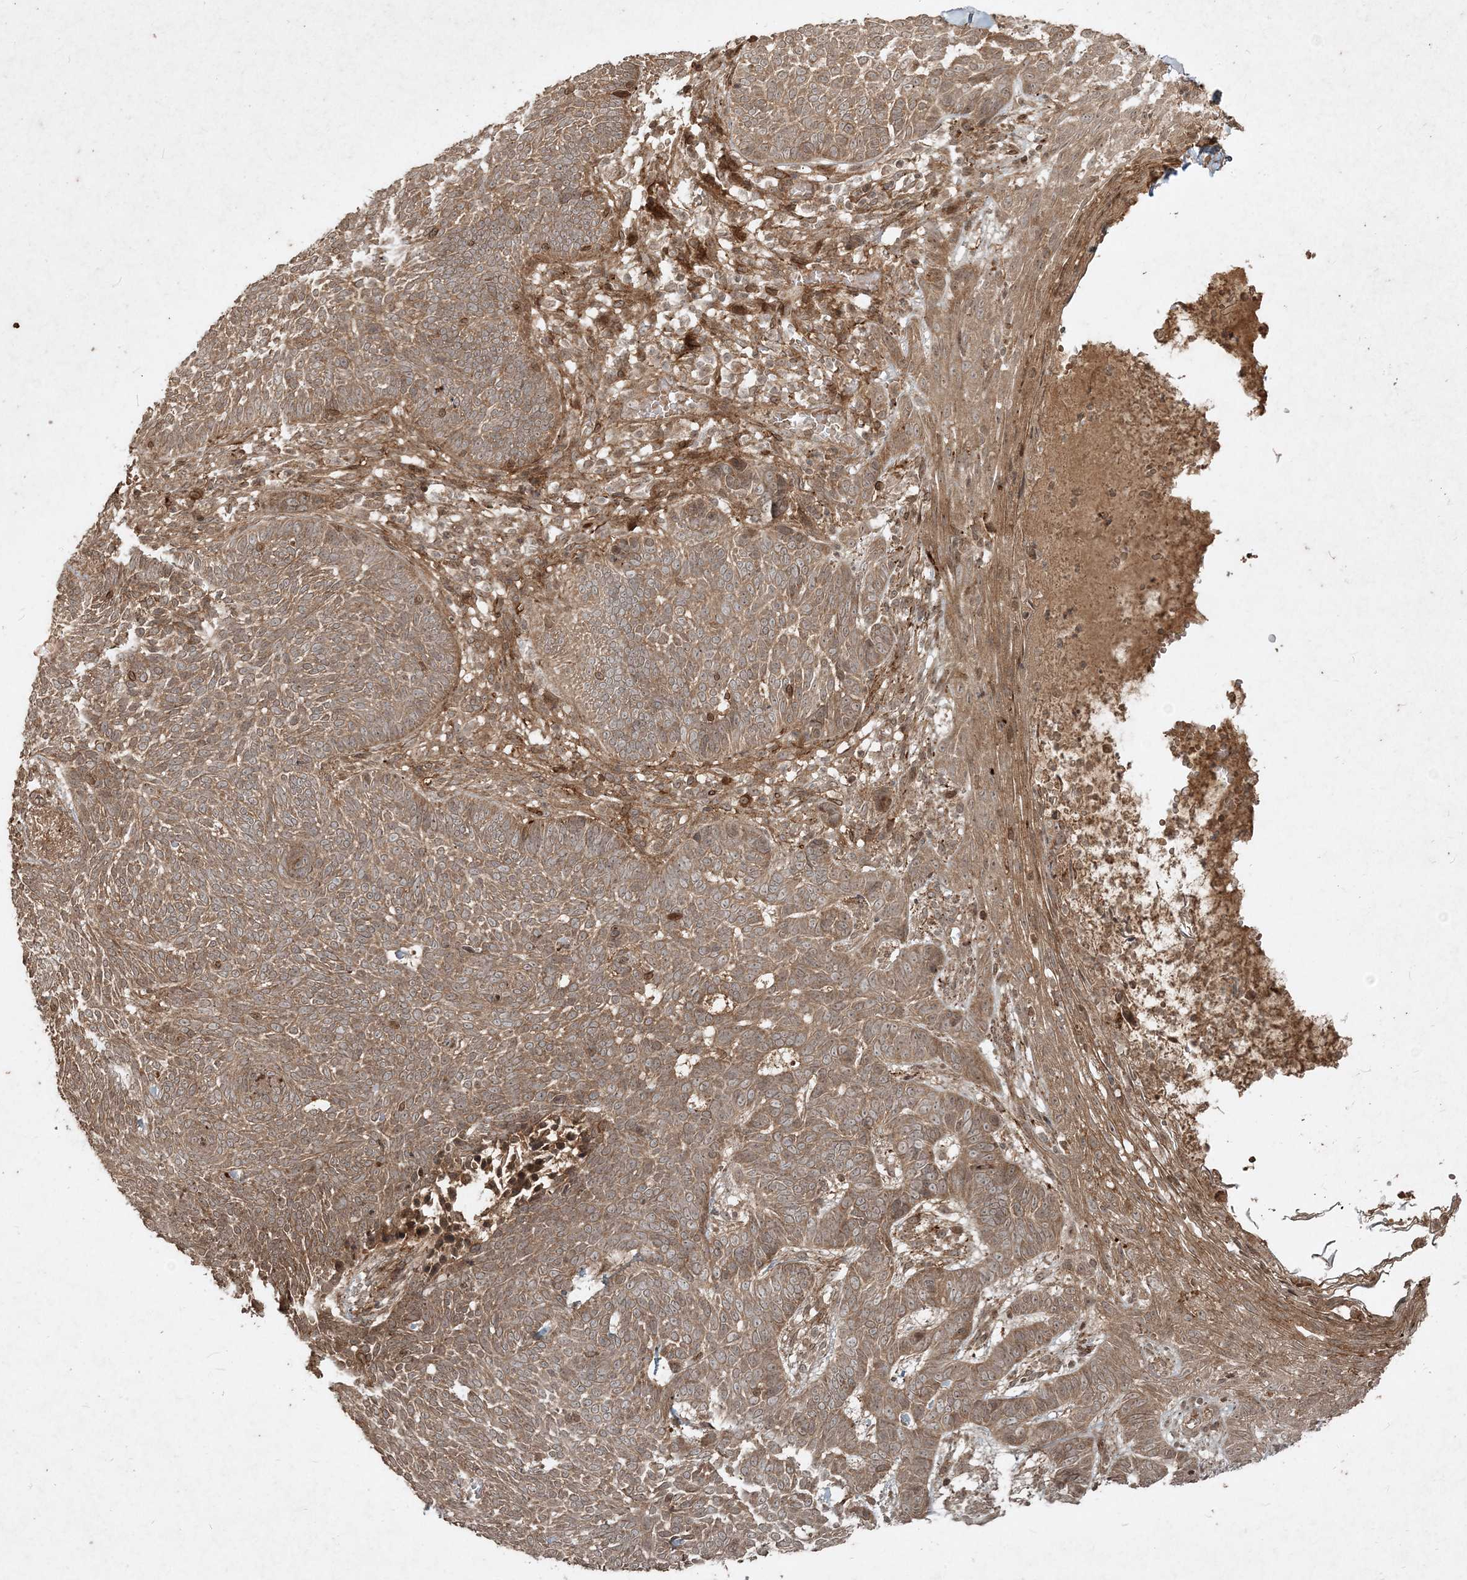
{"staining": {"intensity": "moderate", "quantity": ">75%", "location": "cytoplasmic/membranous"}, "tissue": "skin cancer", "cell_type": "Tumor cells", "image_type": "cancer", "snomed": [{"axis": "morphology", "description": "Normal tissue, NOS"}, {"axis": "morphology", "description": "Basal cell carcinoma"}, {"axis": "topography", "description": "Skin"}], "caption": "Immunohistochemistry (IHC) (DAB (3,3'-diaminobenzidine)) staining of skin basal cell carcinoma demonstrates moderate cytoplasmic/membranous protein staining in about >75% of tumor cells.", "gene": "NARS1", "patient": {"sex": "male", "age": 64}}